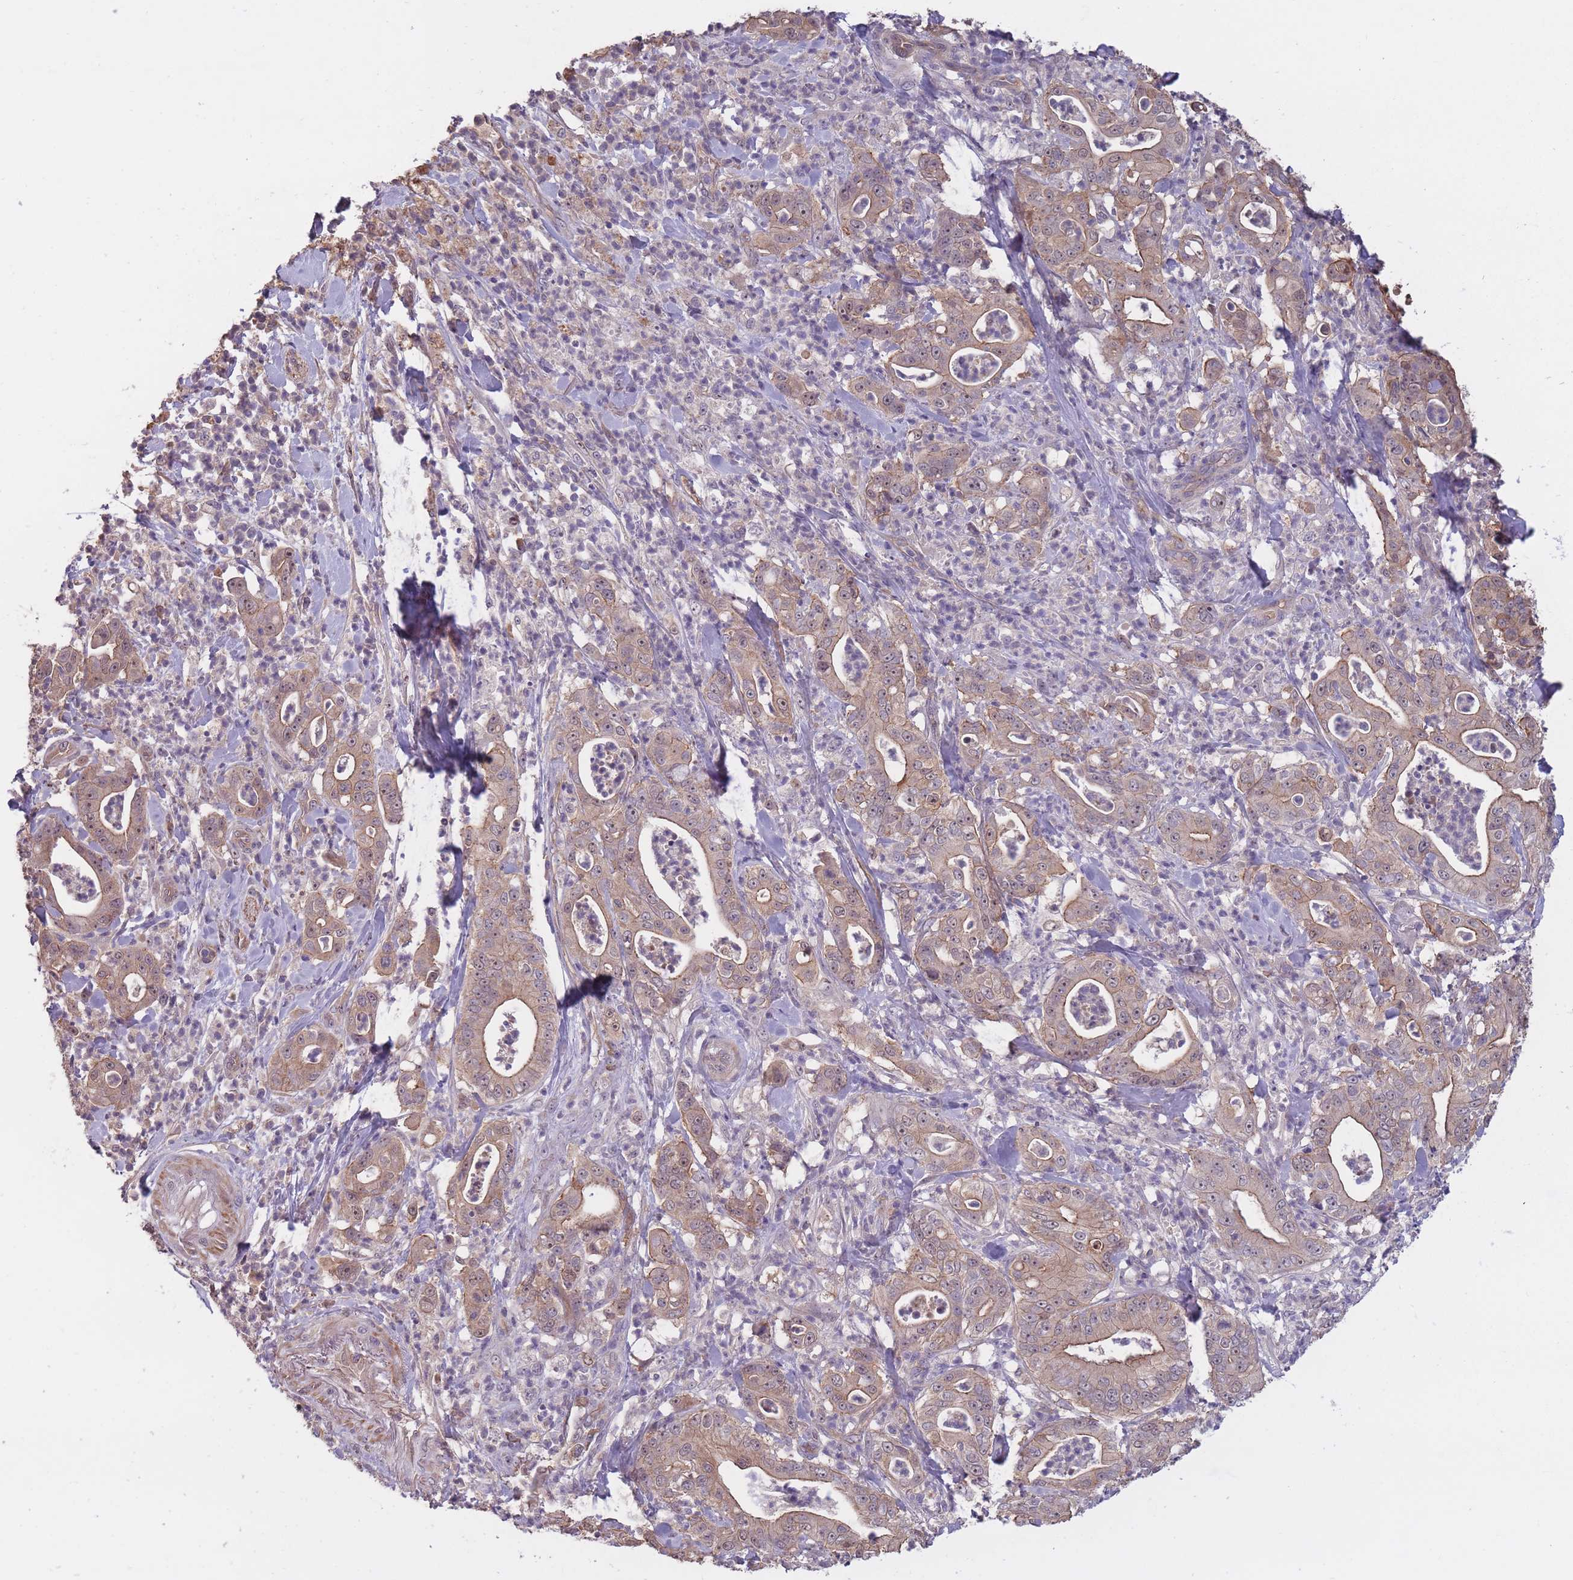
{"staining": {"intensity": "moderate", "quantity": ">75%", "location": "cytoplasmic/membranous,nuclear"}, "tissue": "pancreatic cancer", "cell_type": "Tumor cells", "image_type": "cancer", "snomed": [{"axis": "morphology", "description": "Adenocarcinoma, NOS"}, {"axis": "topography", "description": "Pancreas"}], "caption": "IHC photomicrograph of neoplastic tissue: pancreatic cancer (adenocarcinoma) stained using IHC reveals medium levels of moderate protein expression localized specifically in the cytoplasmic/membranous and nuclear of tumor cells, appearing as a cytoplasmic/membranous and nuclear brown color.", "gene": "KIAA1755", "patient": {"sex": "male", "age": 71}}